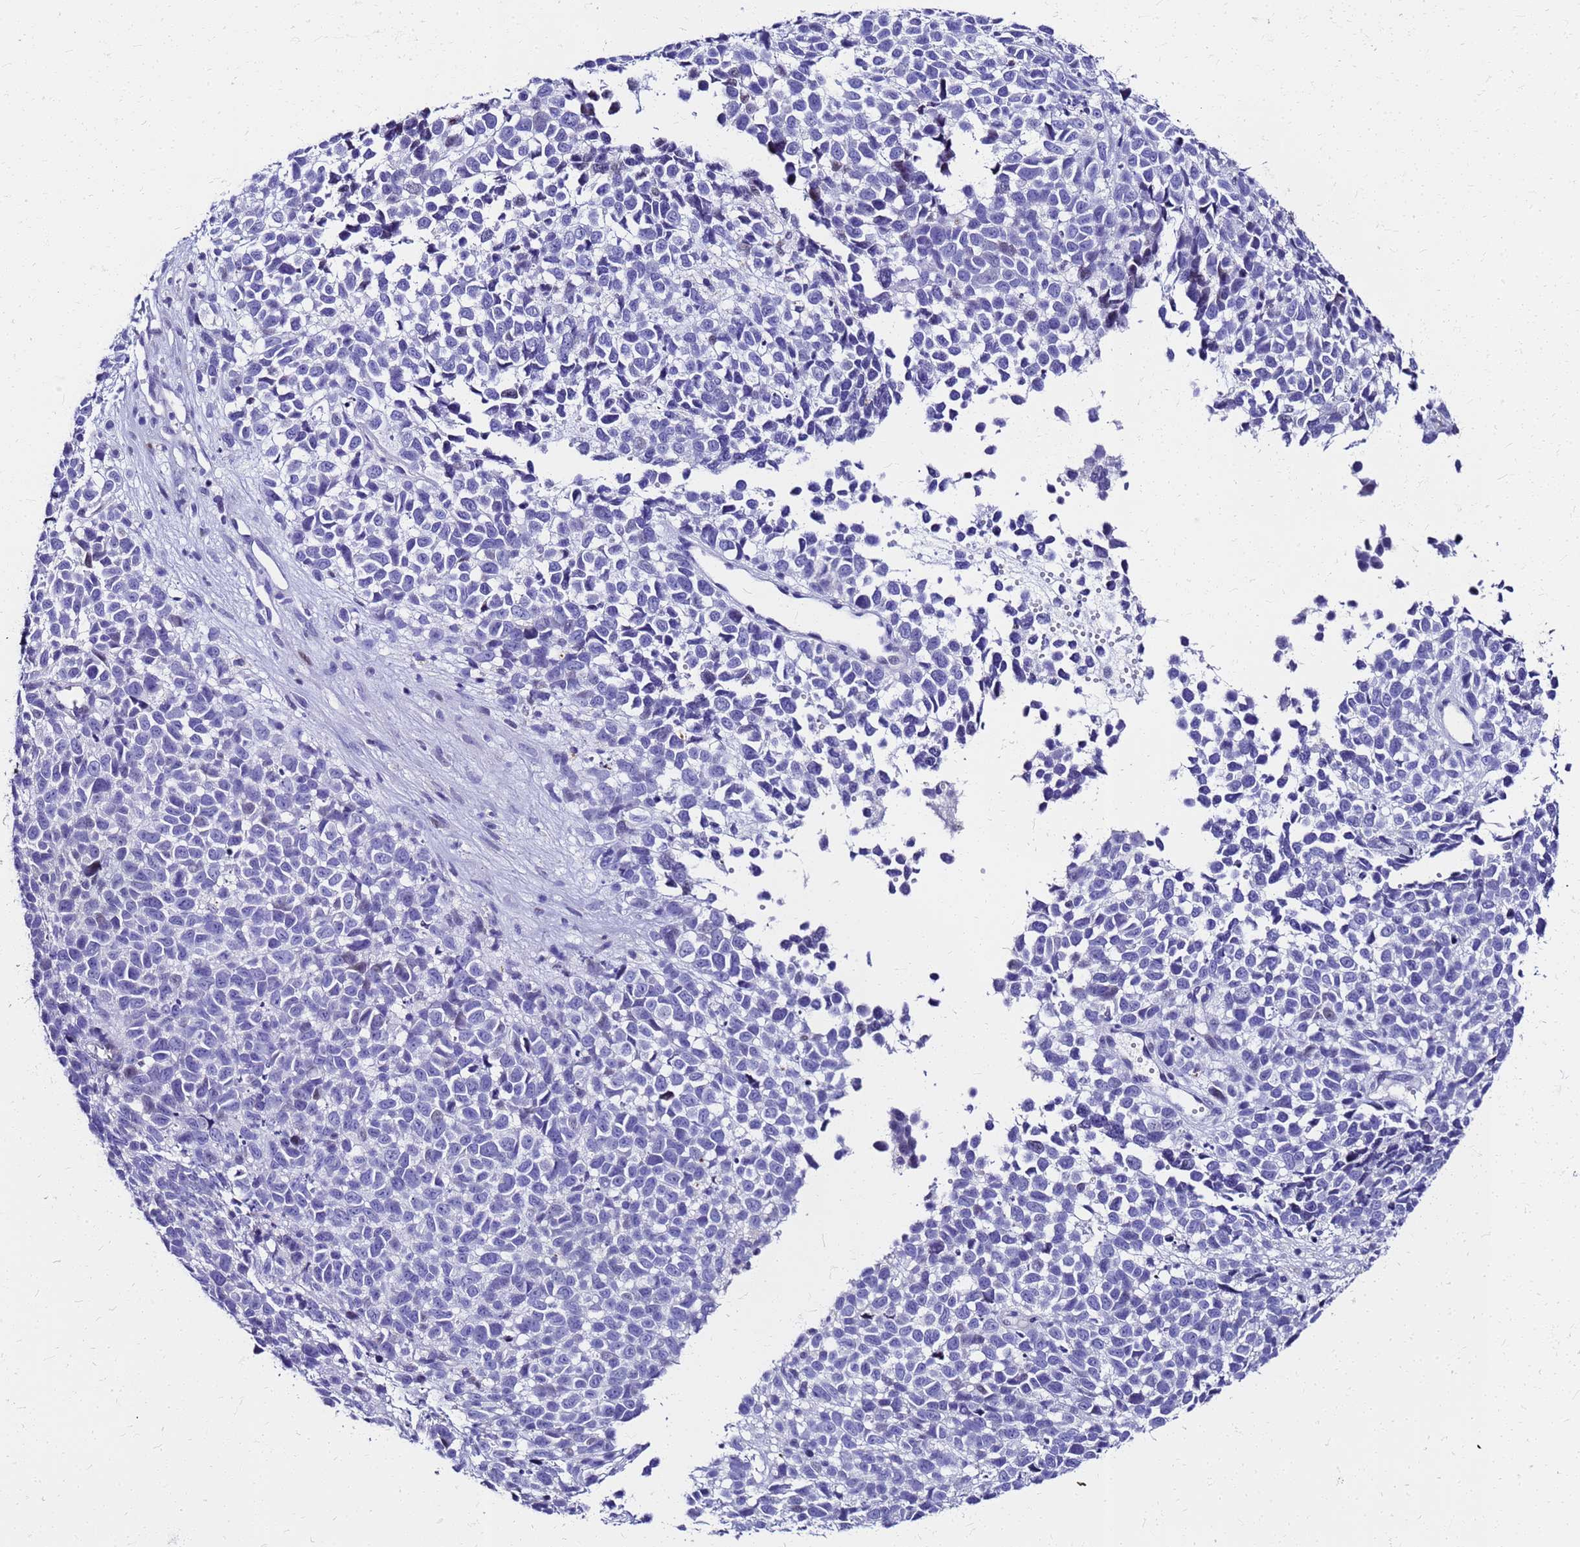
{"staining": {"intensity": "negative", "quantity": "none", "location": "none"}, "tissue": "melanoma", "cell_type": "Tumor cells", "image_type": "cancer", "snomed": [{"axis": "morphology", "description": "Malignant melanoma, NOS"}, {"axis": "topography", "description": "Nose, NOS"}], "caption": "Tumor cells are negative for protein expression in human malignant melanoma.", "gene": "SMIM21", "patient": {"sex": "female", "age": 48}}